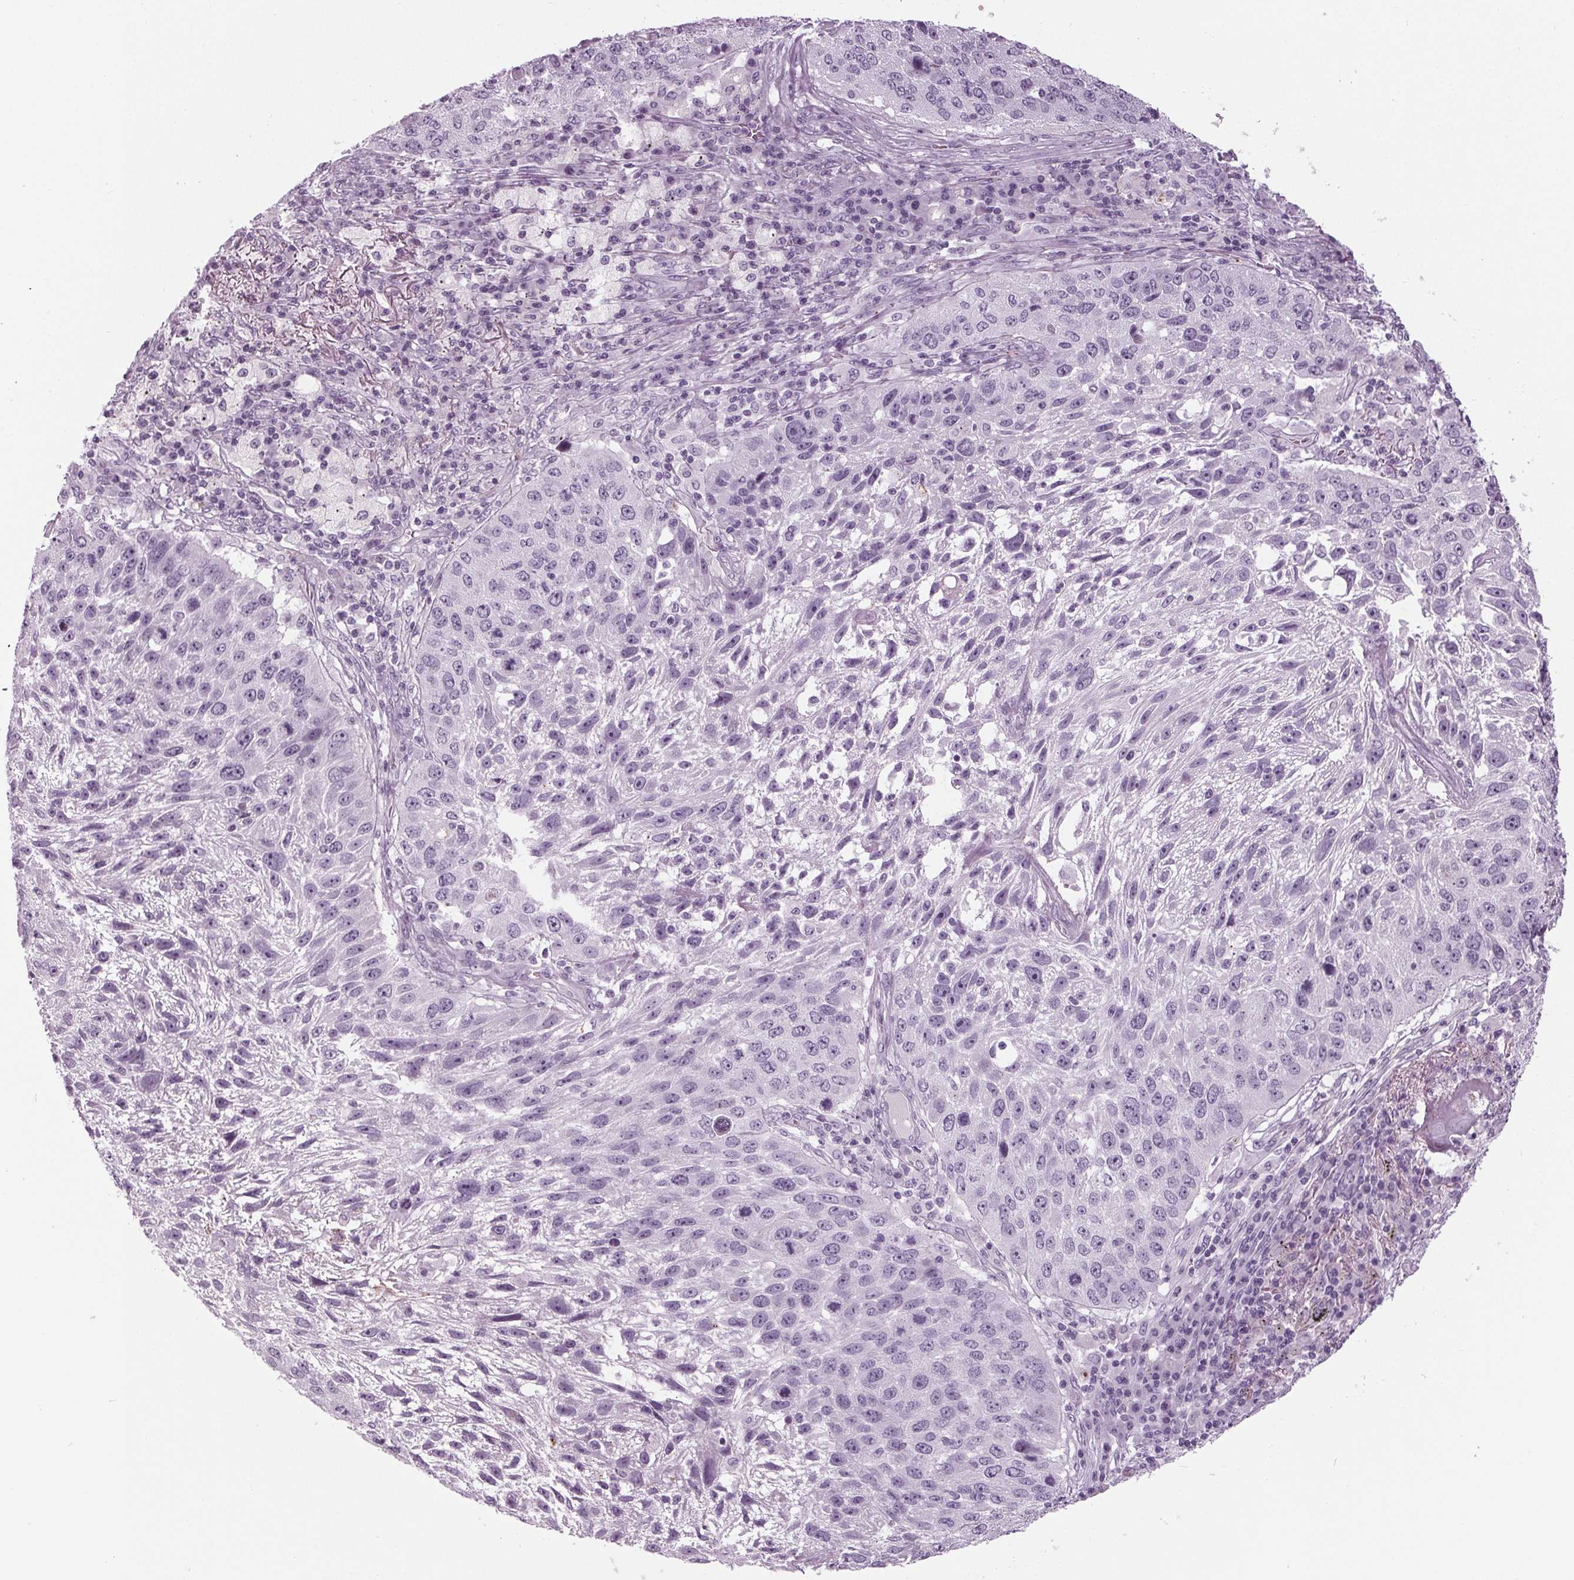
{"staining": {"intensity": "negative", "quantity": "none", "location": "none"}, "tissue": "lung cancer", "cell_type": "Tumor cells", "image_type": "cancer", "snomed": [{"axis": "morphology", "description": "Normal morphology"}, {"axis": "morphology", "description": "Squamous cell carcinoma, NOS"}, {"axis": "topography", "description": "Lymph node"}, {"axis": "topography", "description": "Lung"}], "caption": "Immunohistochemistry (IHC) of human lung squamous cell carcinoma demonstrates no expression in tumor cells.", "gene": "CYP3A43", "patient": {"sex": "male", "age": 67}}